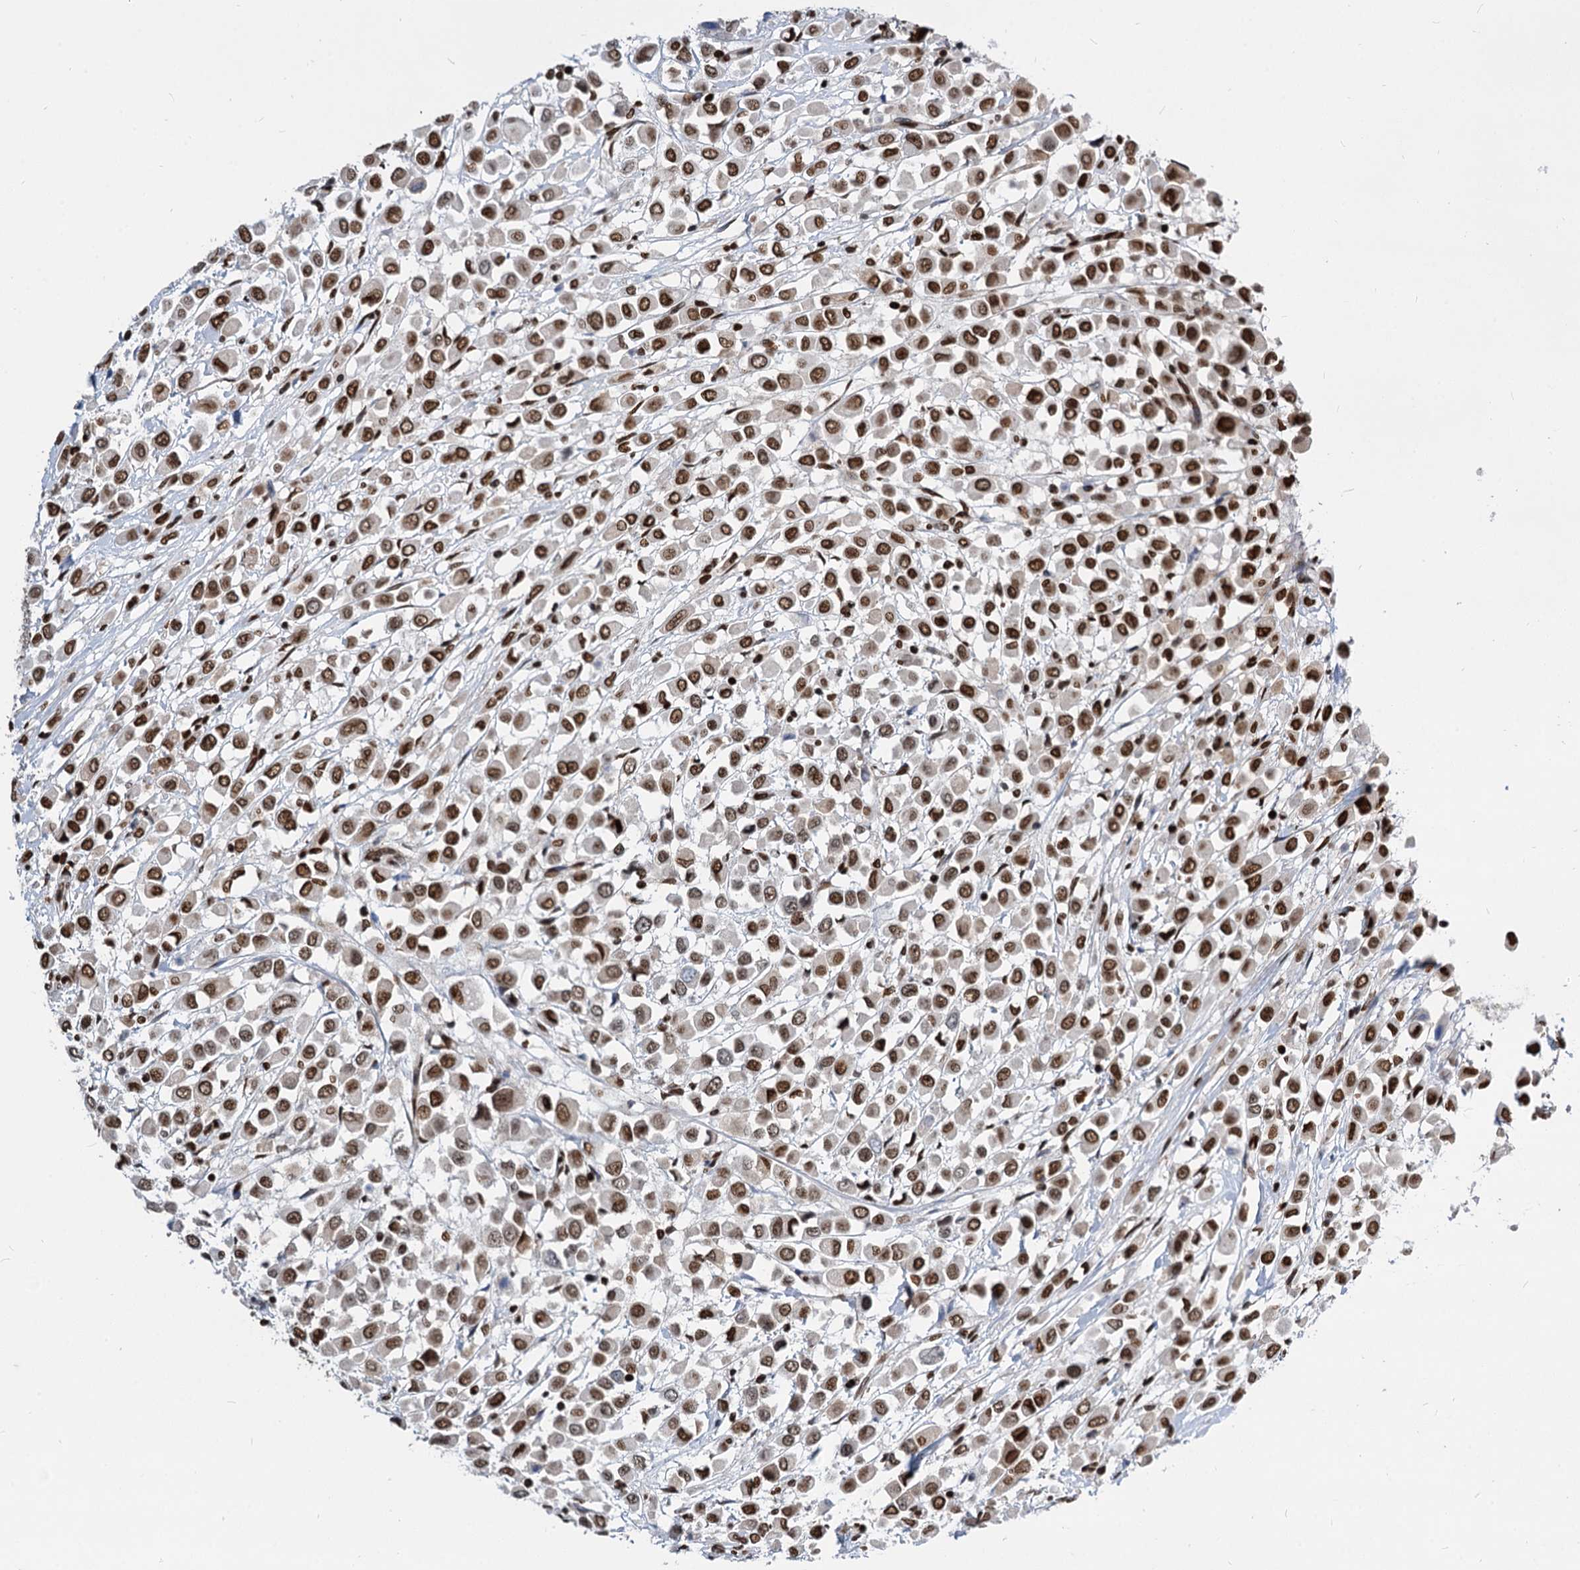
{"staining": {"intensity": "strong", "quantity": ">75%", "location": "nuclear"}, "tissue": "breast cancer", "cell_type": "Tumor cells", "image_type": "cancer", "snomed": [{"axis": "morphology", "description": "Duct carcinoma"}, {"axis": "topography", "description": "Breast"}], "caption": "Immunohistochemistry (IHC) staining of breast cancer (intraductal carcinoma), which reveals high levels of strong nuclear expression in about >75% of tumor cells indicating strong nuclear protein expression. The staining was performed using DAB (3,3'-diaminobenzidine) (brown) for protein detection and nuclei were counterstained in hematoxylin (blue).", "gene": "MECP2", "patient": {"sex": "female", "age": 61}}